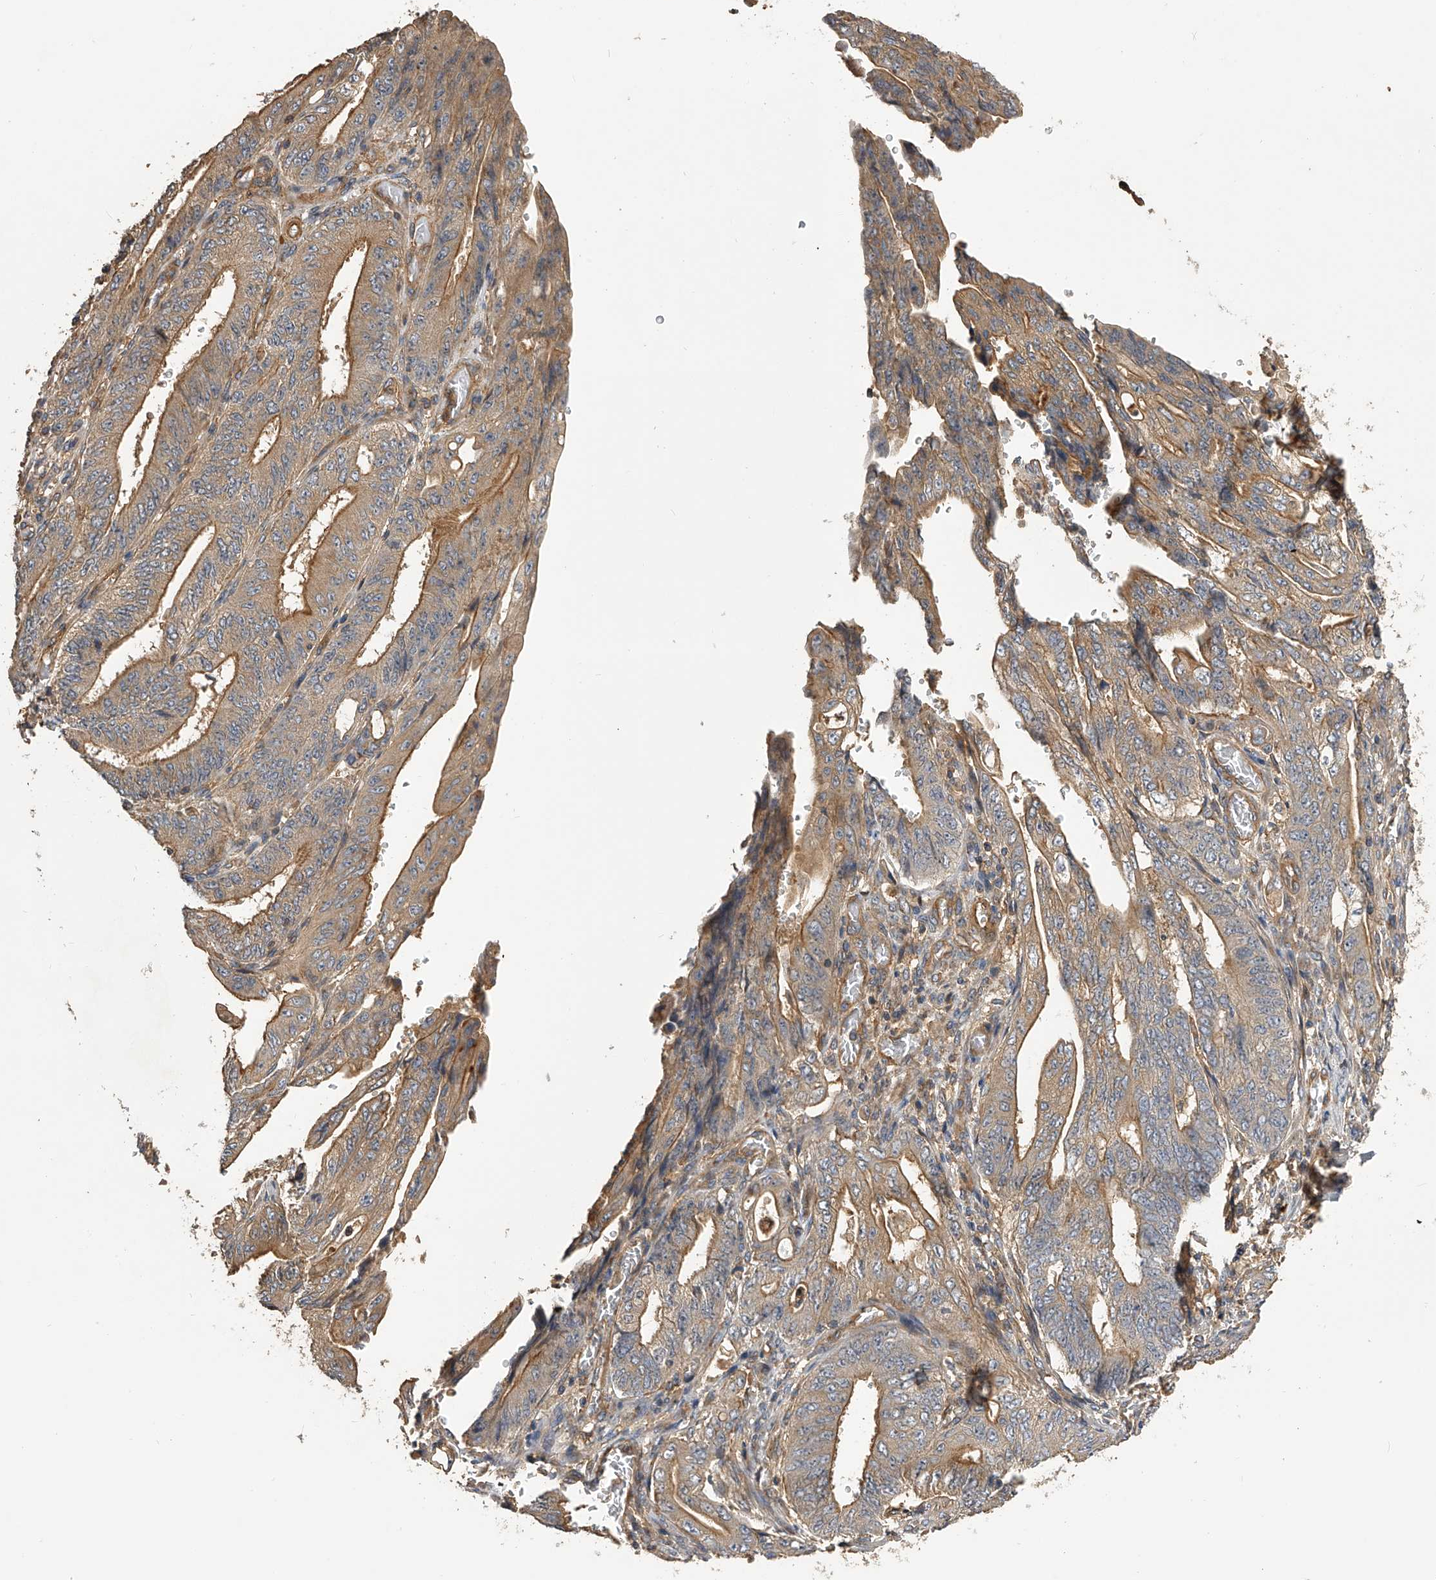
{"staining": {"intensity": "moderate", "quantity": "25%-75%", "location": "cytoplasmic/membranous"}, "tissue": "stomach cancer", "cell_type": "Tumor cells", "image_type": "cancer", "snomed": [{"axis": "morphology", "description": "Adenocarcinoma, NOS"}, {"axis": "topography", "description": "Stomach"}], "caption": "Immunohistochemistry (IHC) of adenocarcinoma (stomach) demonstrates medium levels of moderate cytoplasmic/membranous positivity in approximately 25%-75% of tumor cells. The staining is performed using DAB (3,3'-diaminobenzidine) brown chromogen to label protein expression. The nuclei are counter-stained blue using hematoxylin.", "gene": "PTPRA", "patient": {"sex": "female", "age": 73}}